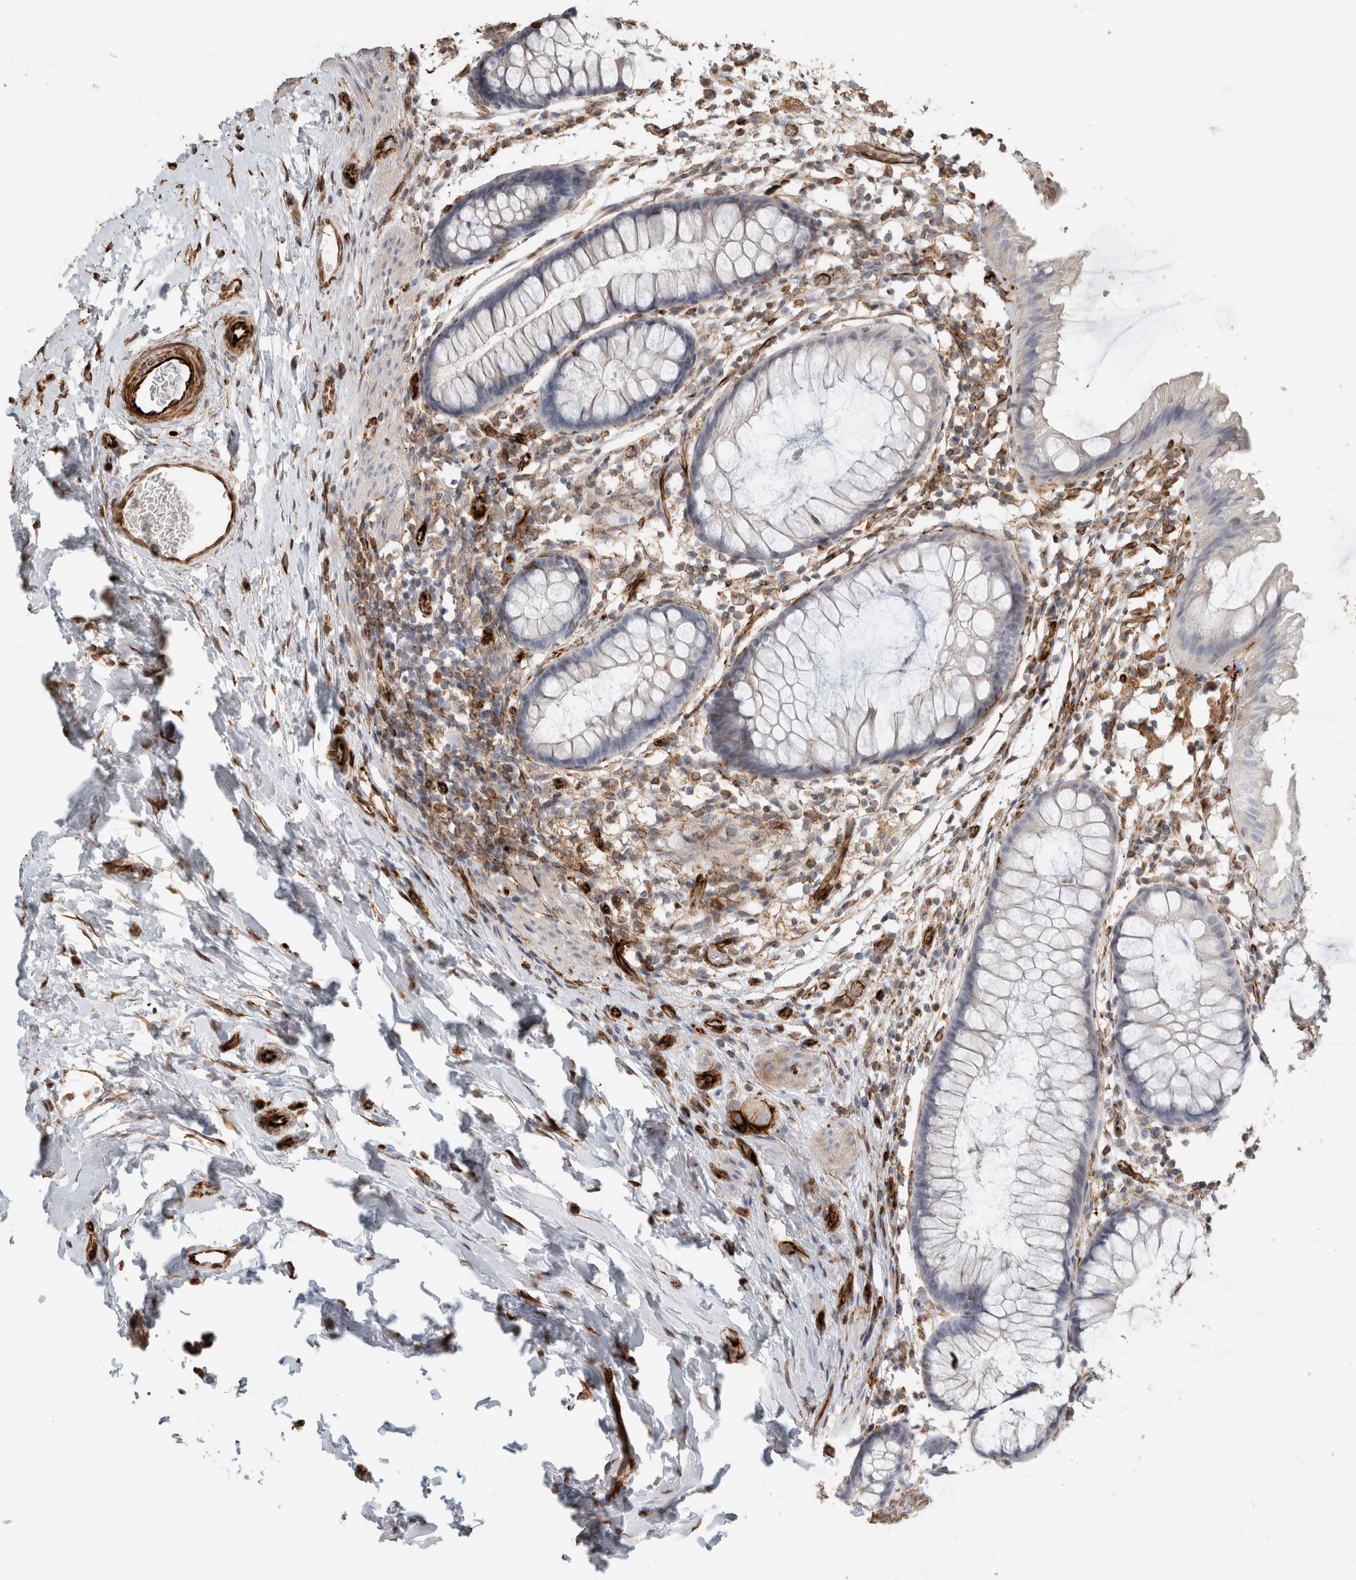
{"staining": {"intensity": "strong", "quantity": ">75%", "location": "cytoplasmic/membranous"}, "tissue": "colon", "cell_type": "Endothelial cells", "image_type": "normal", "snomed": [{"axis": "morphology", "description": "Normal tissue, NOS"}, {"axis": "topography", "description": "Colon"}], "caption": "High-power microscopy captured an IHC image of unremarkable colon, revealing strong cytoplasmic/membranous positivity in approximately >75% of endothelial cells.", "gene": "LY86", "patient": {"sex": "female", "age": 62}}